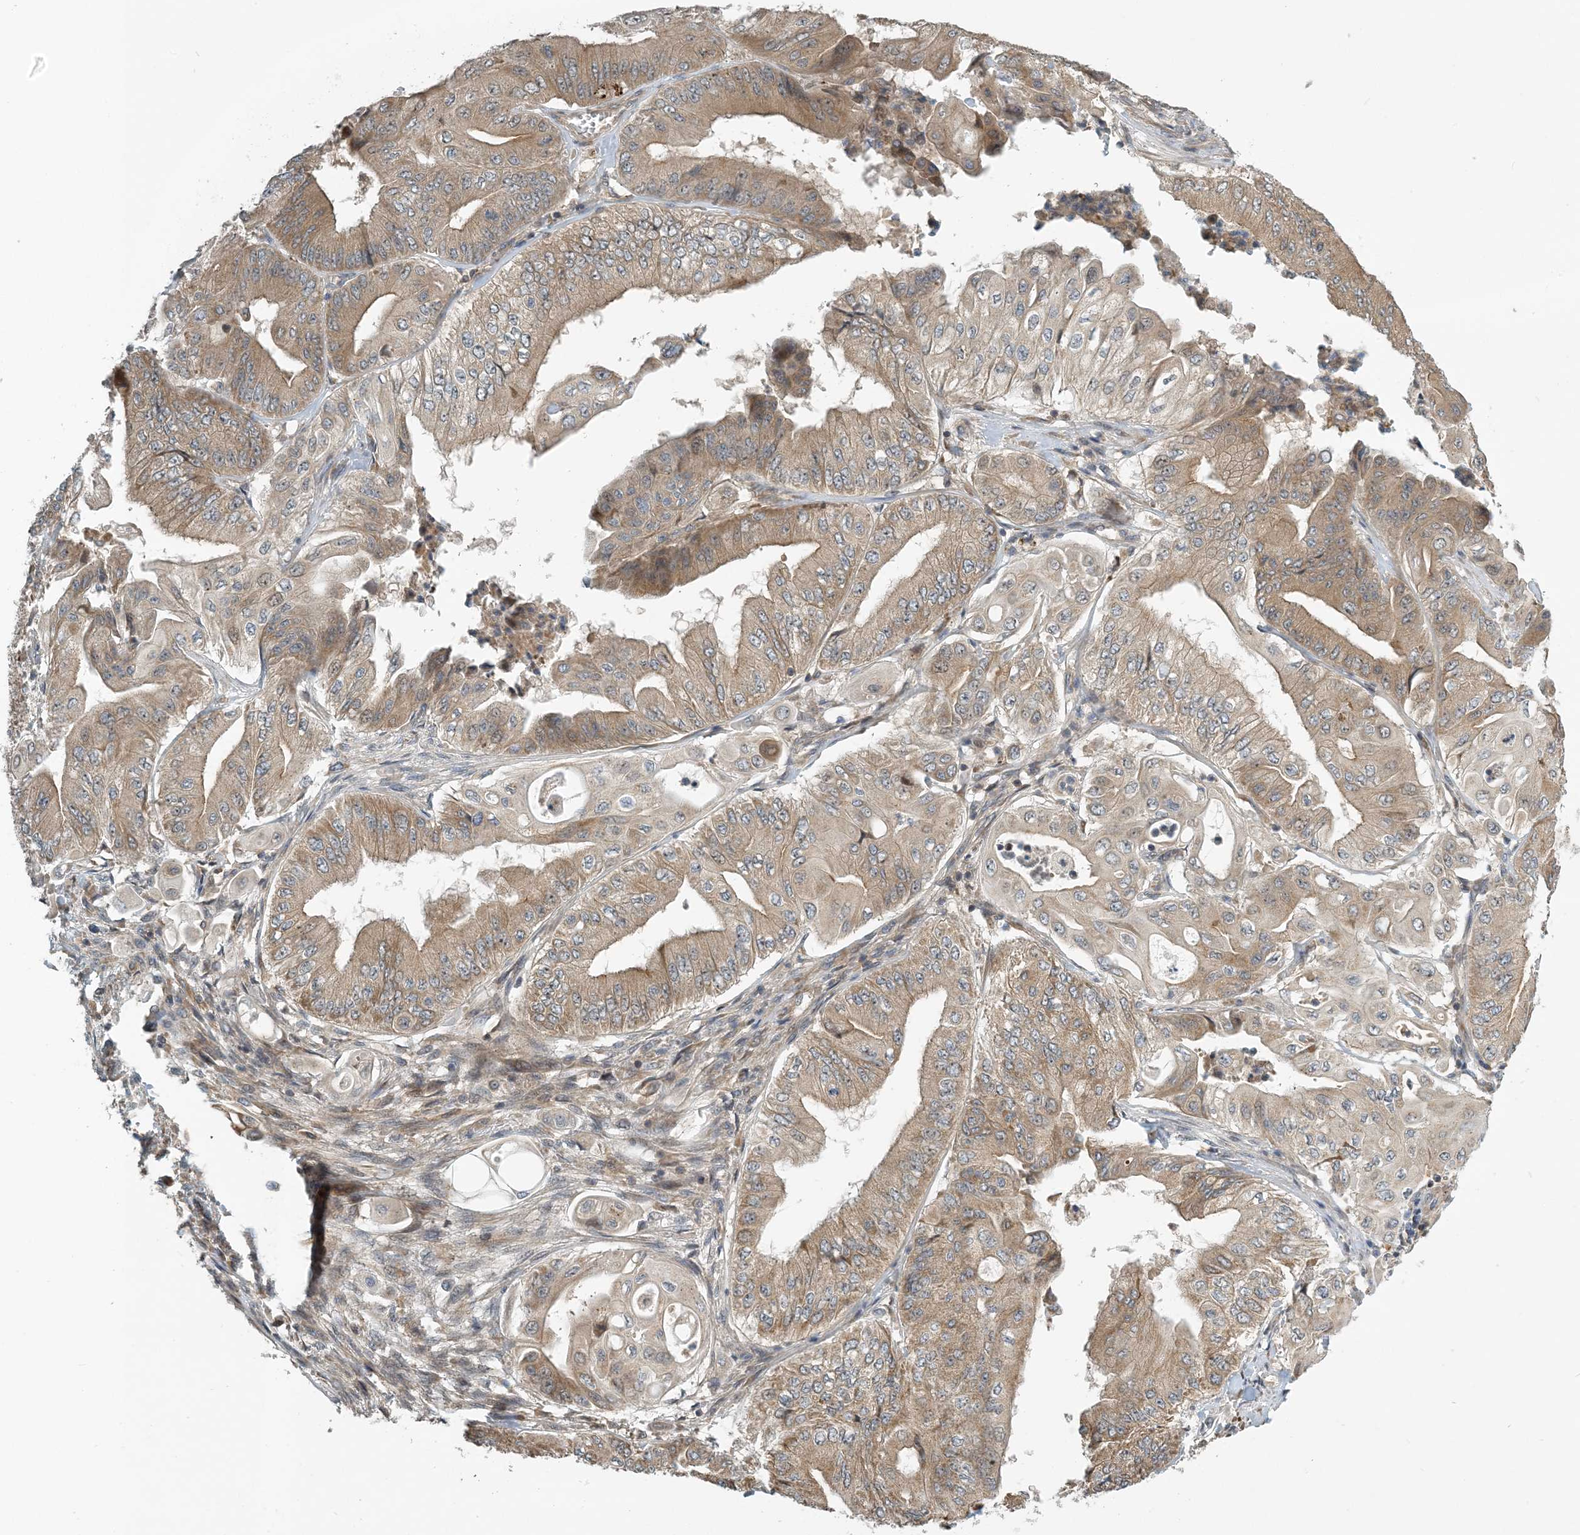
{"staining": {"intensity": "moderate", "quantity": ">75%", "location": "cytoplasmic/membranous"}, "tissue": "pancreatic cancer", "cell_type": "Tumor cells", "image_type": "cancer", "snomed": [{"axis": "morphology", "description": "Adenocarcinoma, NOS"}, {"axis": "topography", "description": "Pancreas"}], "caption": "Protein expression analysis of pancreatic cancer displays moderate cytoplasmic/membranous expression in about >75% of tumor cells.", "gene": "ZBTB3", "patient": {"sex": "female", "age": 77}}